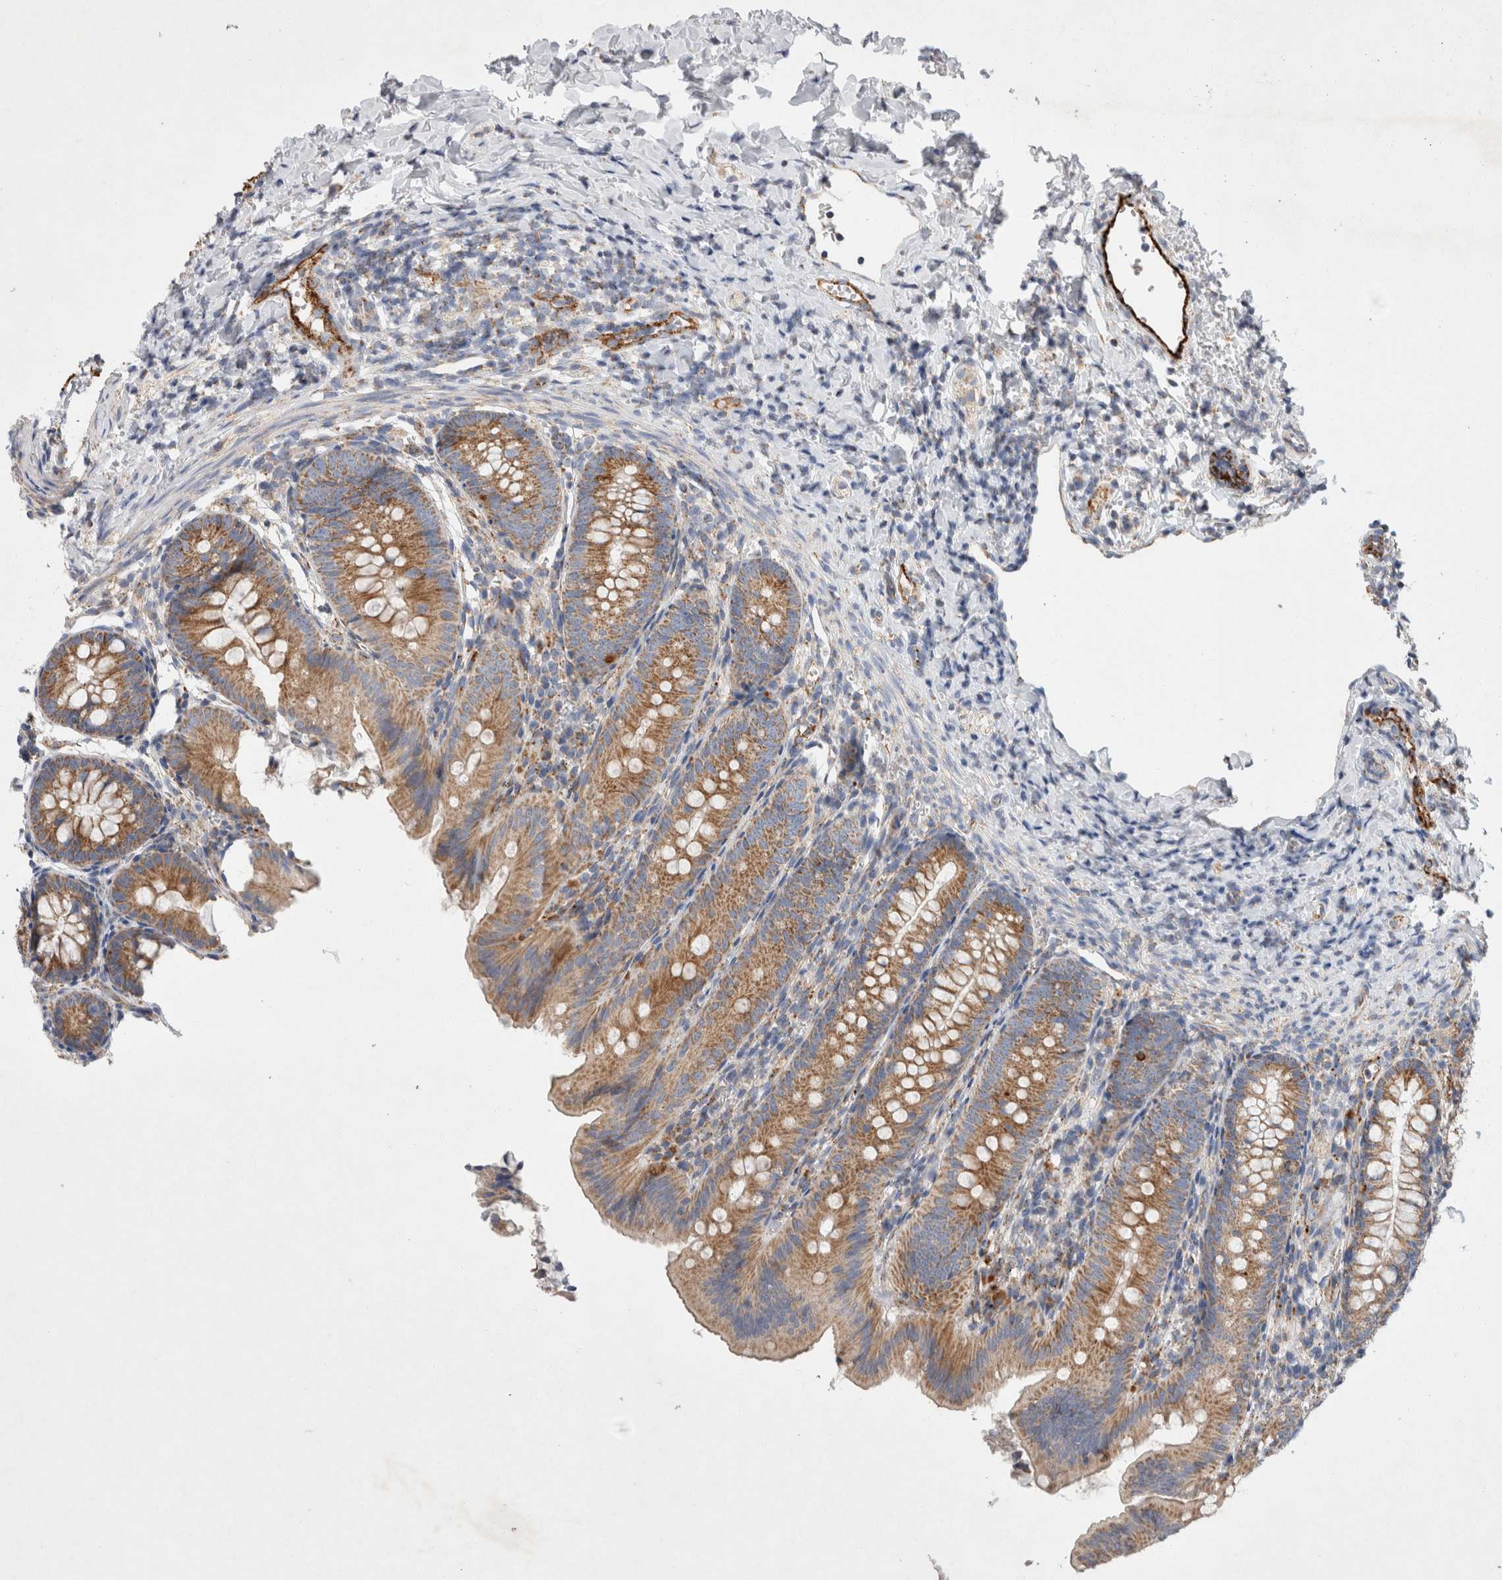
{"staining": {"intensity": "moderate", "quantity": ">75%", "location": "cytoplasmic/membranous"}, "tissue": "appendix", "cell_type": "Glandular cells", "image_type": "normal", "snomed": [{"axis": "morphology", "description": "Normal tissue, NOS"}, {"axis": "topography", "description": "Appendix"}], "caption": "Moderate cytoplasmic/membranous staining for a protein is present in about >75% of glandular cells of benign appendix using immunohistochemistry (IHC).", "gene": "IARS2", "patient": {"sex": "male", "age": 1}}